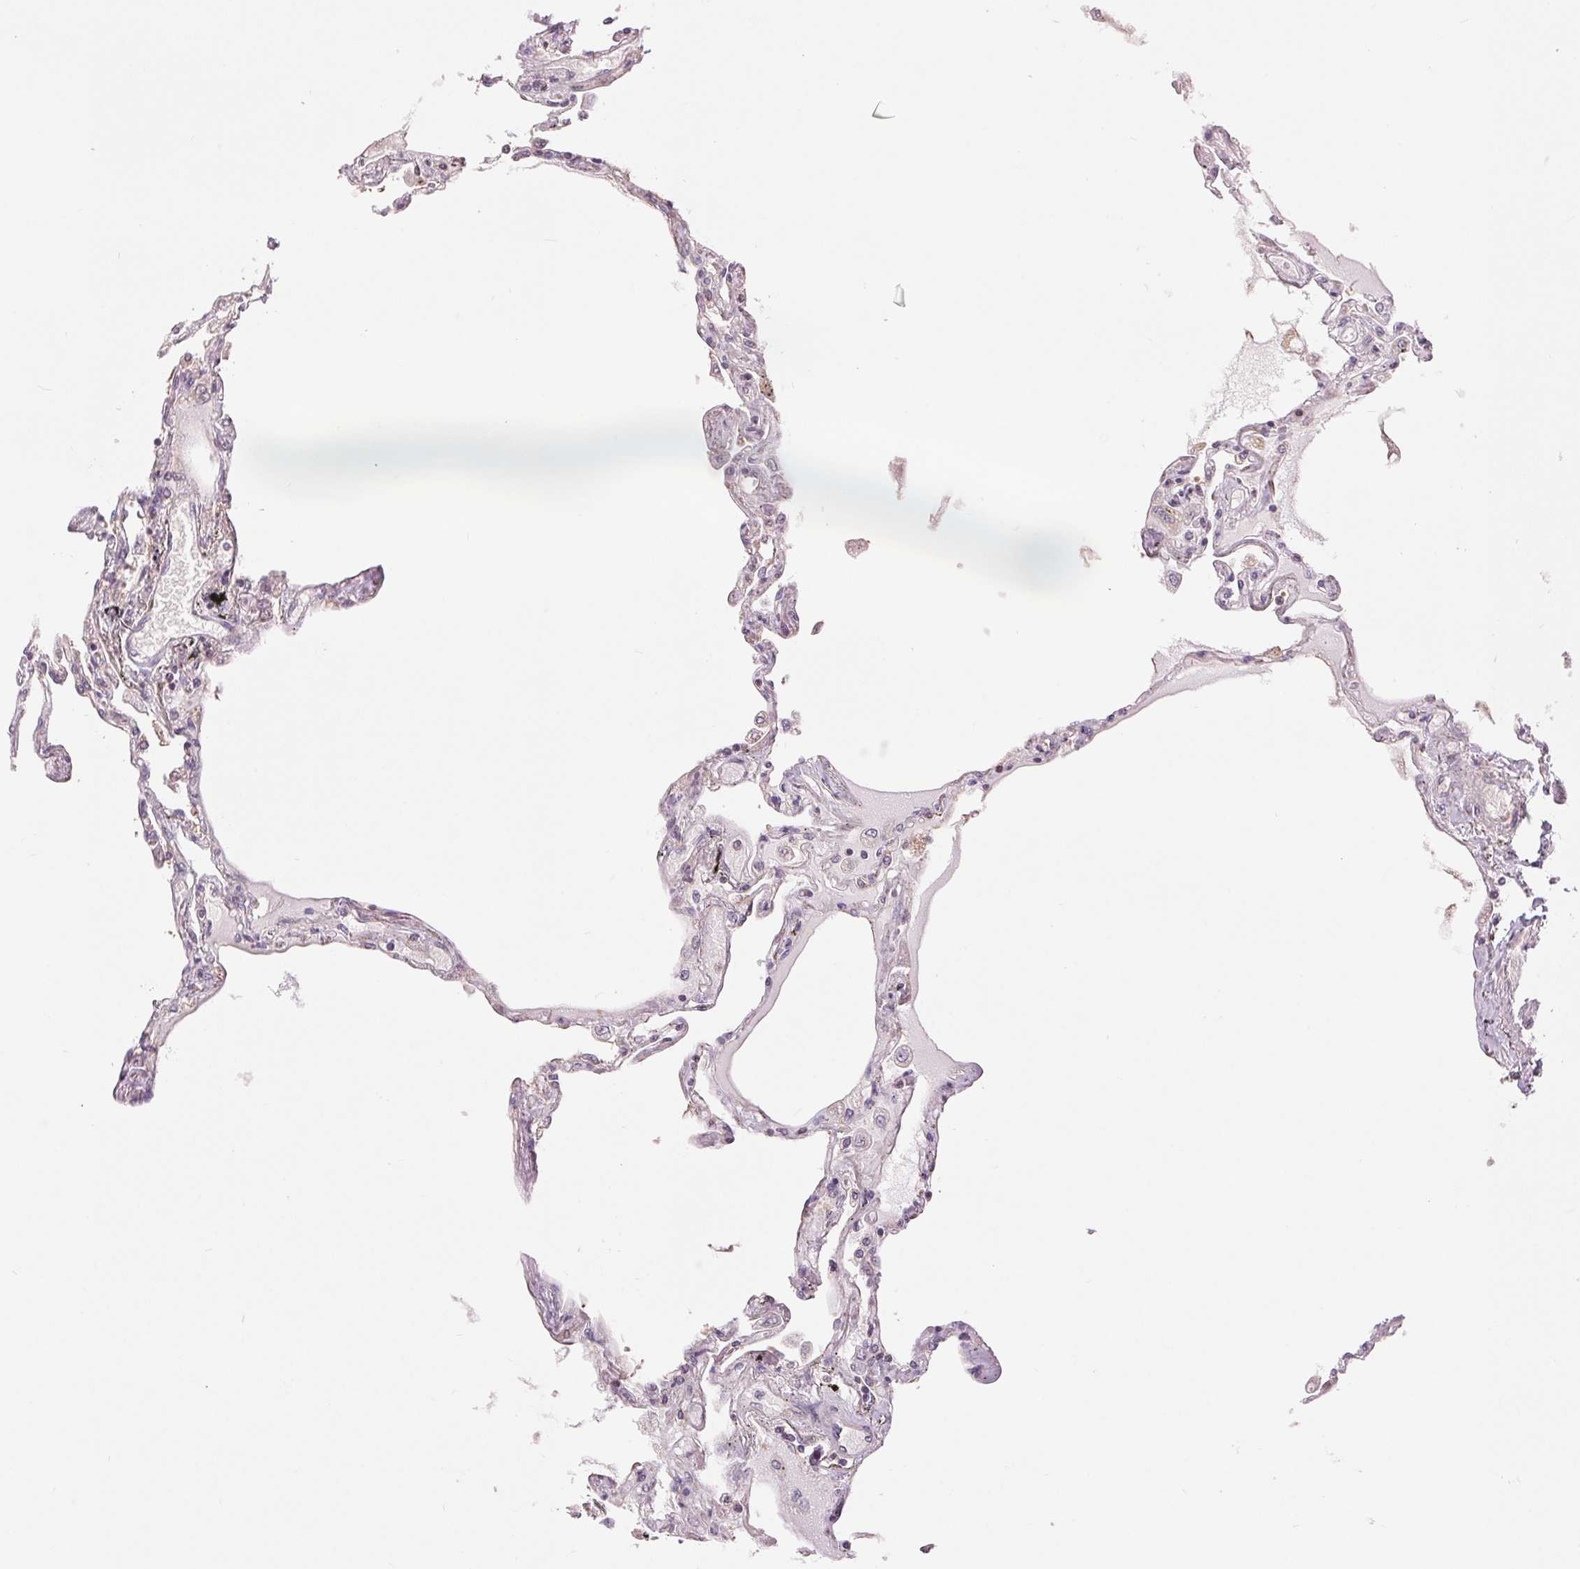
{"staining": {"intensity": "moderate", "quantity": "<25%", "location": "cytoplasmic/membranous,nuclear"}, "tissue": "lung", "cell_type": "Alveolar cells", "image_type": "normal", "snomed": [{"axis": "morphology", "description": "Normal tissue, NOS"}, {"axis": "morphology", "description": "Adenocarcinoma, NOS"}, {"axis": "topography", "description": "Cartilage tissue"}, {"axis": "topography", "description": "Lung"}], "caption": "Moderate cytoplasmic/membranous,nuclear positivity is present in about <25% of alveolar cells in unremarkable lung. Nuclei are stained in blue.", "gene": "BTF3L4", "patient": {"sex": "female", "age": 67}}